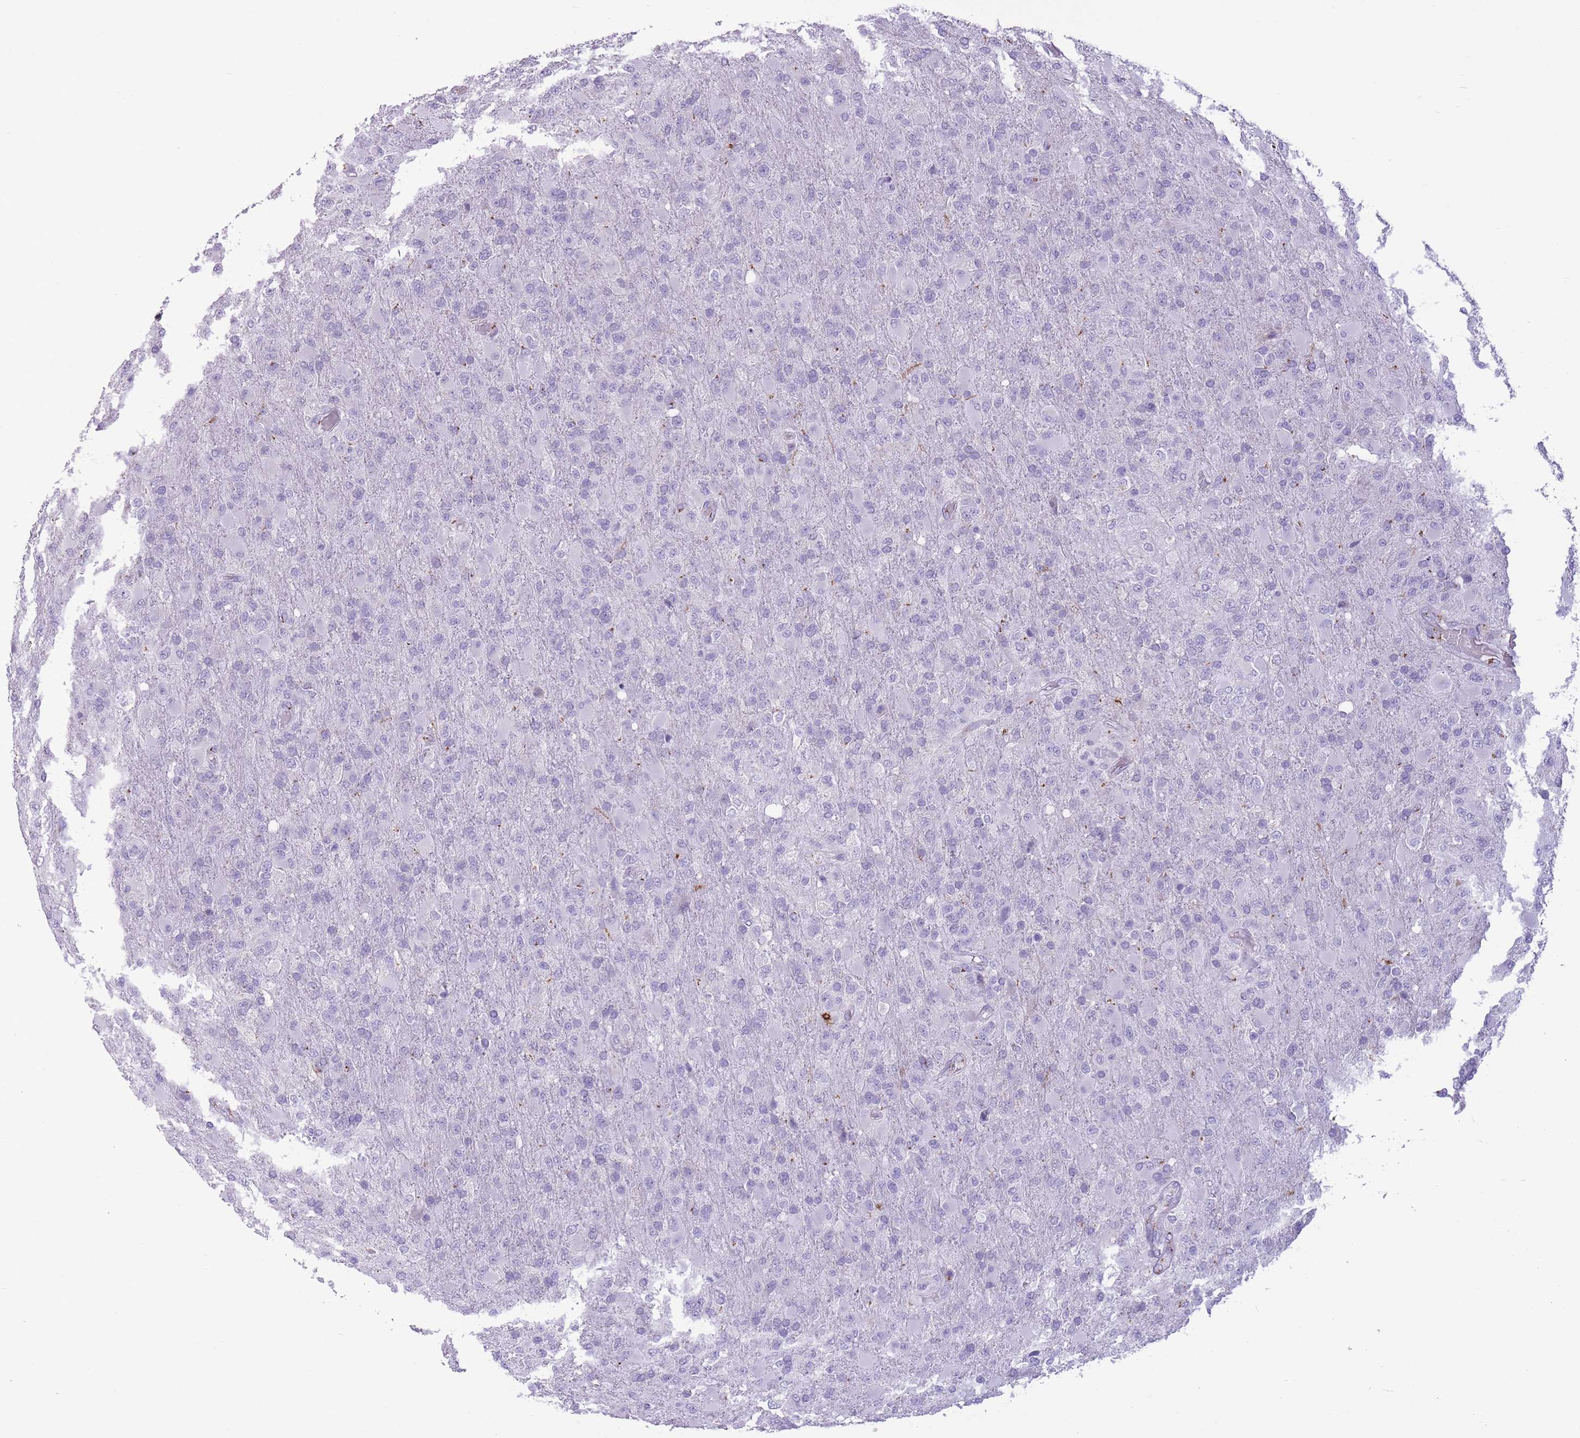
{"staining": {"intensity": "negative", "quantity": "none", "location": "none"}, "tissue": "glioma", "cell_type": "Tumor cells", "image_type": "cancer", "snomed": [{"axis": "morphology", "description": "Glioma, malignant, Low grade"}, {"axis": "topography", "description": "Brain"}], "caption": "Malignant glioma (low-grade) stained for a protein using immunohistochemistry demonstrates no expression tumor cells.", "gene": "B4GALT2", "patient": {"sex": "male", "age": 65}}